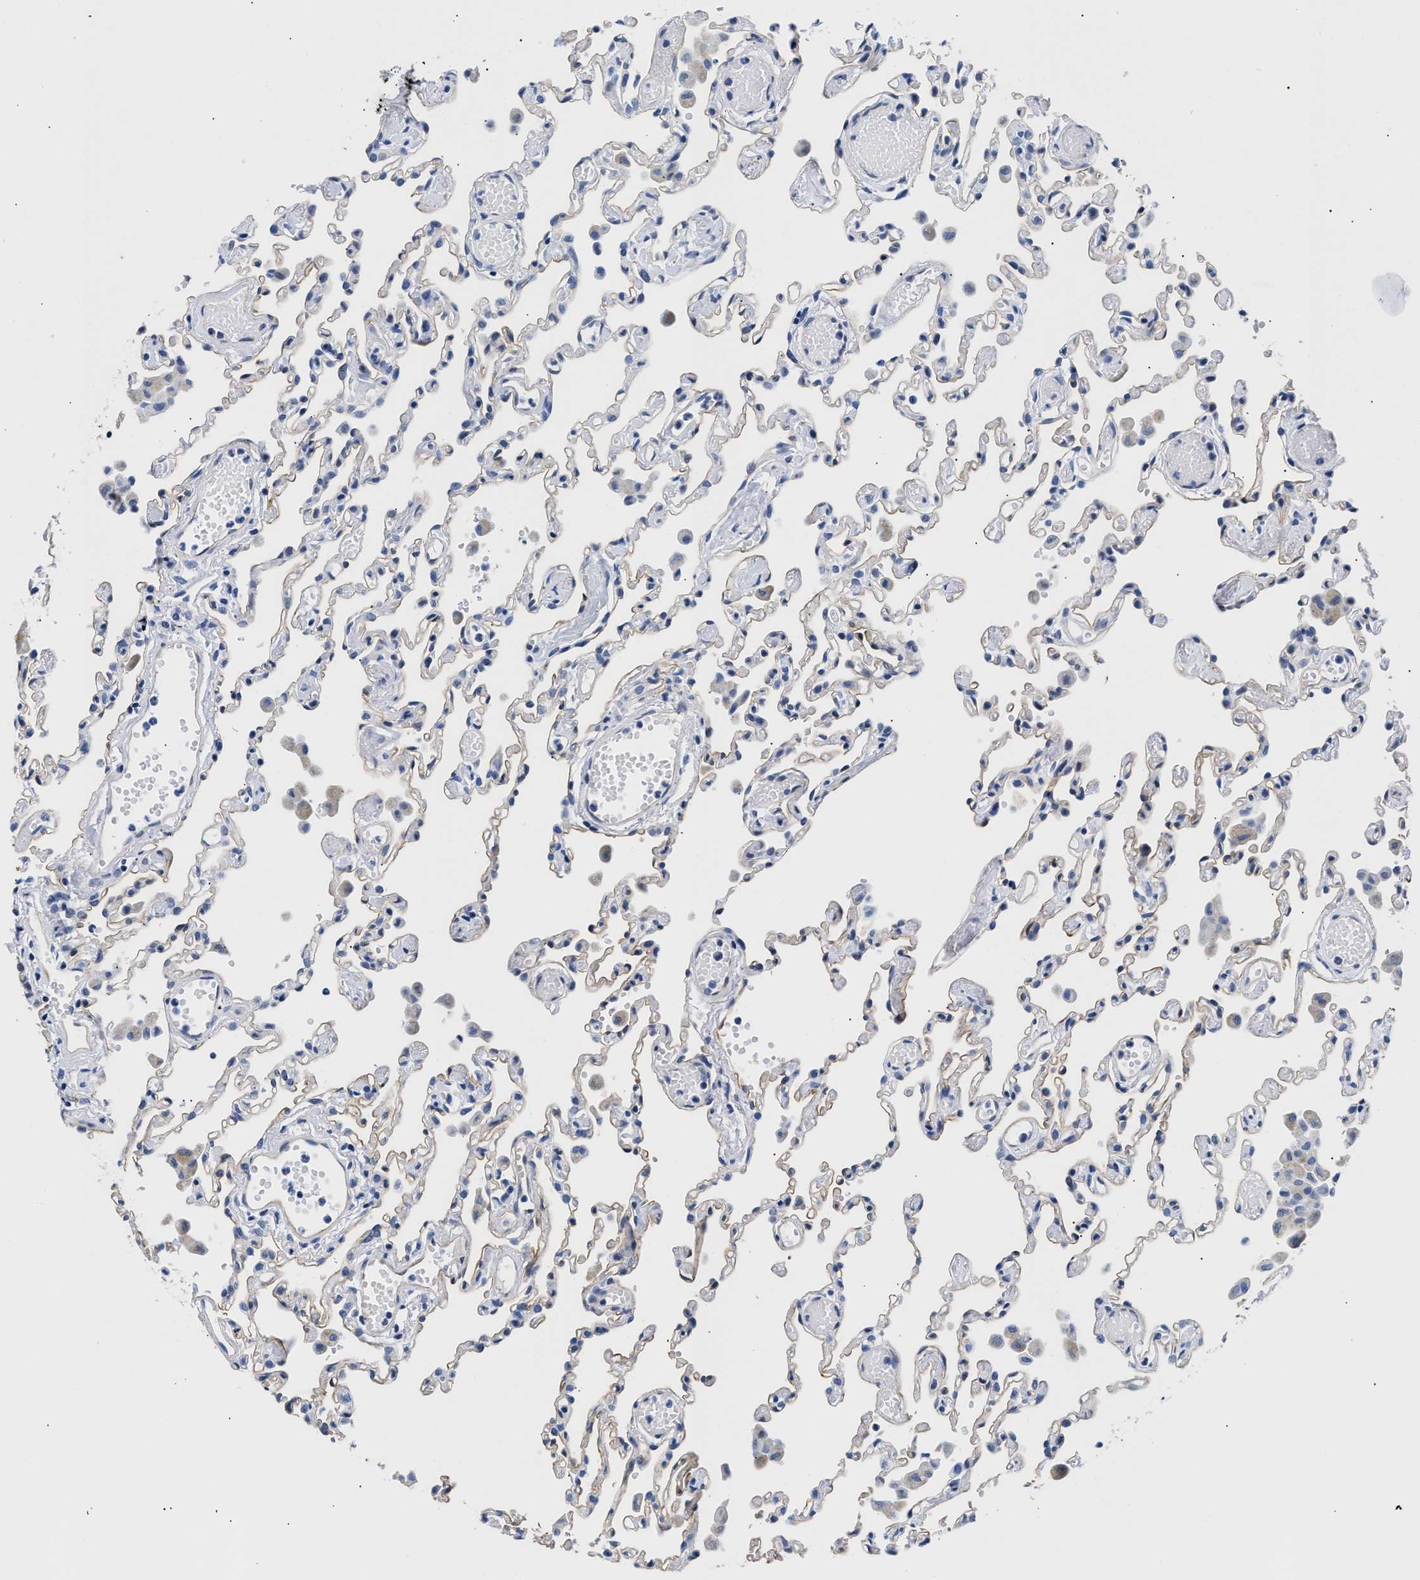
{"staining": {"intensity": "moderate", "quantity": "<25%", "location": "cytoplasmic/membranous"}, "tissue": "lung", "cell_type": "Alveolar cells", "image_type": "normal", "snomed": [{"axis": "morphology", "description": "Normal tissue, NOS"}, {"axis": "topography", "description": "Bronchus"}, {"axis": "topography", "description": "Lung"}], "caption": "Immunohistochemical staining of benign lung exhibits moderate cytoplasmic/membranous protein positivity in about <25% of alveolar cells.", "gene": "TRIM29", "patient": {"sex": "female", "age": 49}}